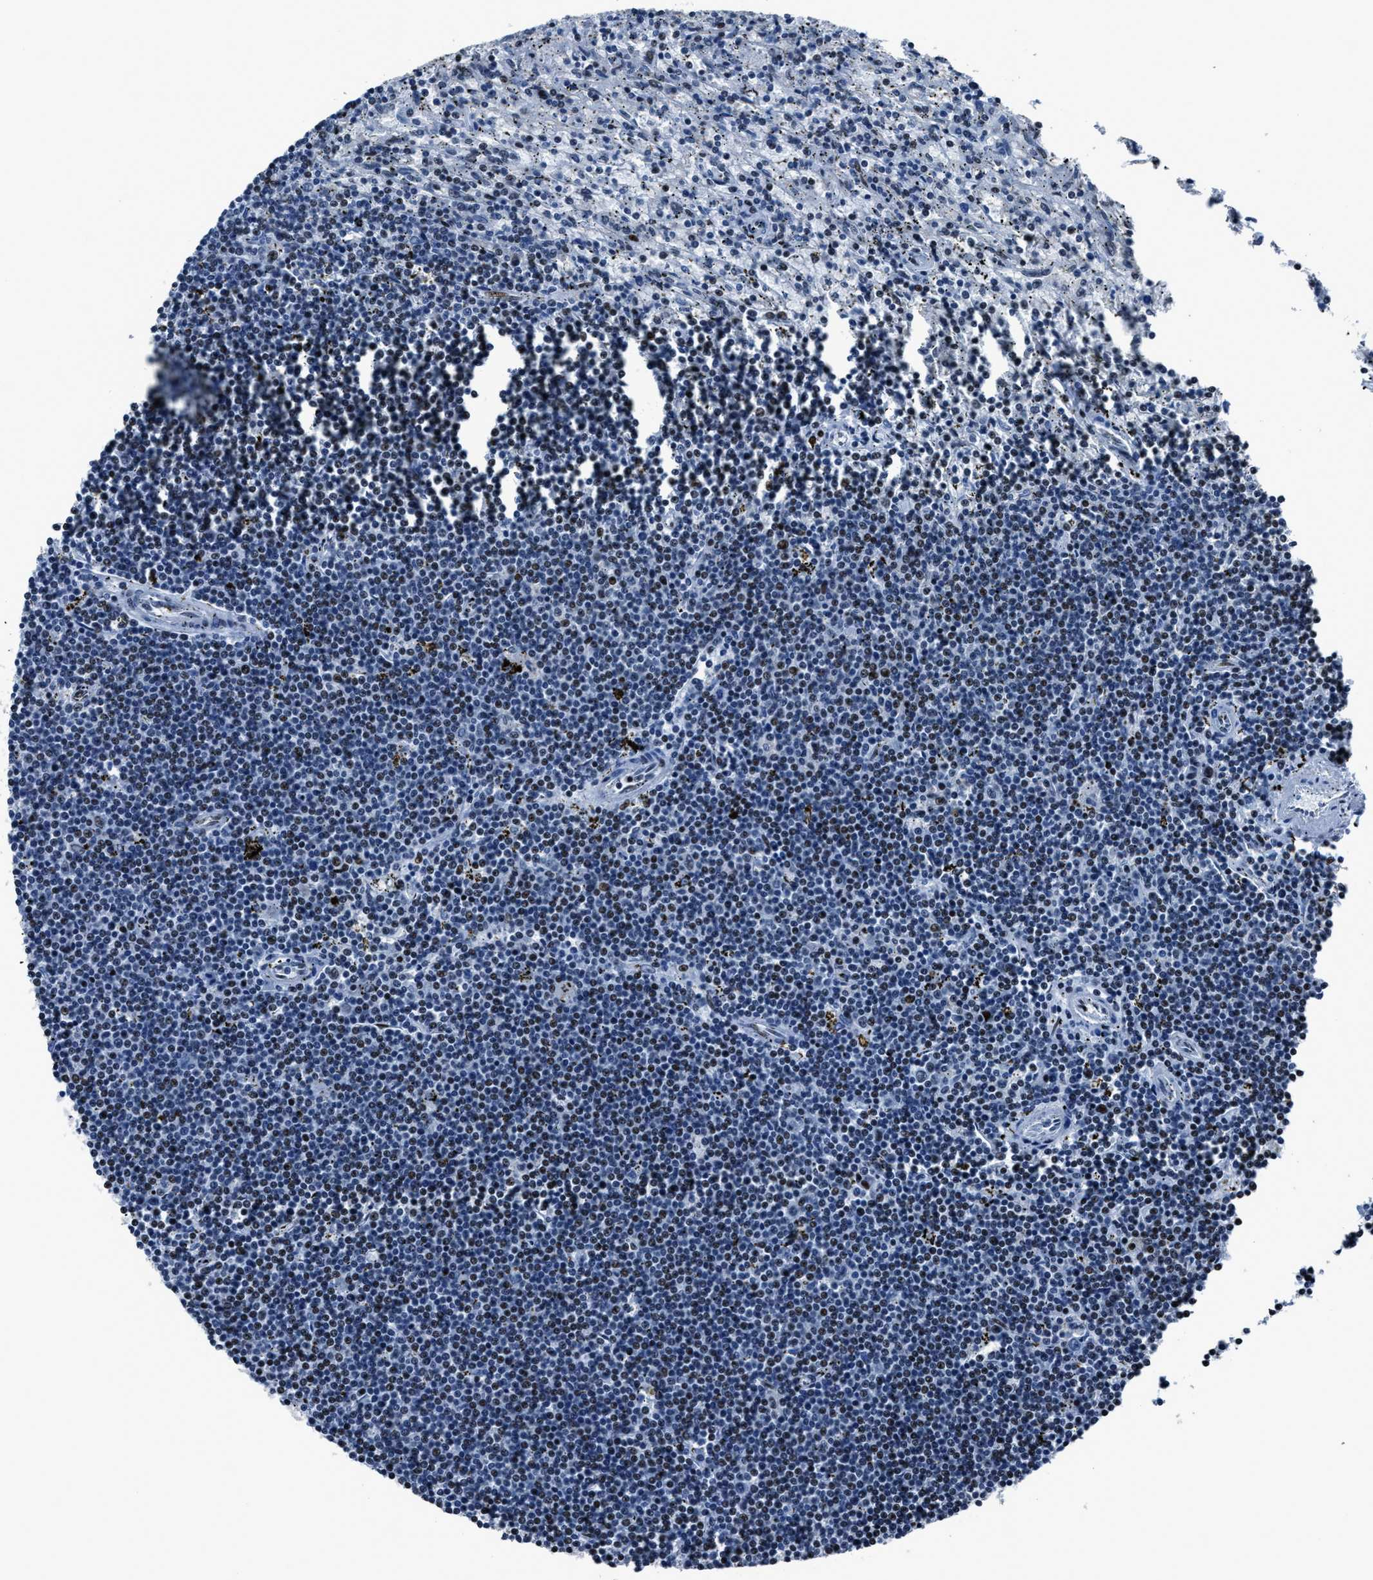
{"staining": {"intensity": "weak", "quantity": "25%-75%", "location": "nuclear"}, "tissue": "lymphoma", "cell_type": "Tumor cells", "image_type": "cancer", "snomed": [{"axis": "morphology", "description": "Malignant lymphoma, non-Hodgkin's type, Low grade"}, {"axis": "topography", "description": "Spleen"}], "caption": "An image of human malignant lymphoma, non-Hodgkin's type (low-grade) stained for a protein demonstrates weak nuclear brown staining in tumor cells.", "gene": "PPIE", "patient": {"sex": "male", "age": 76}}